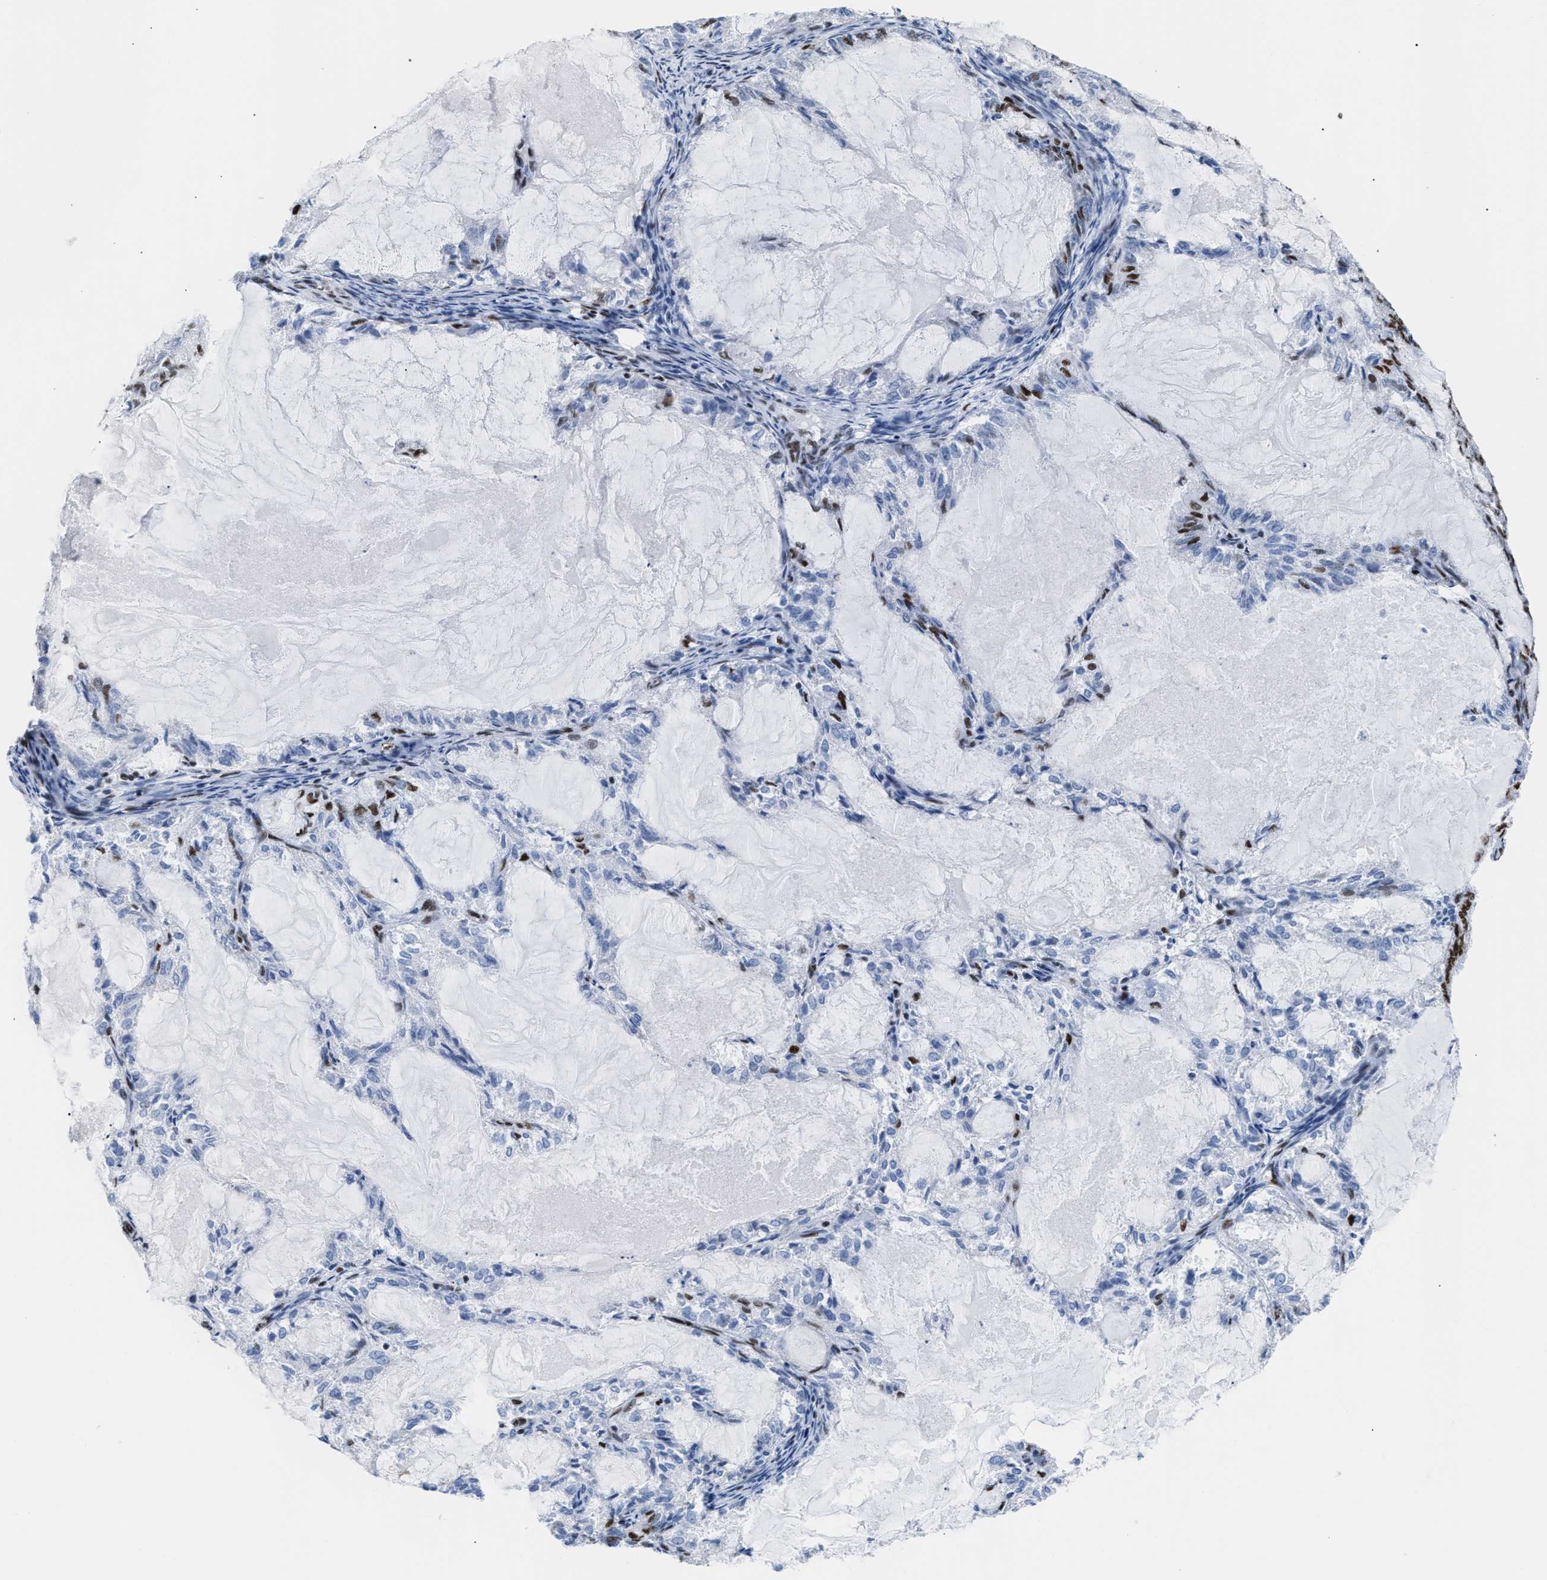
{"staining": {"intensity": "strong", "quantity": "25%-75%", "location": "nuclear"}, "tissue": "endometrial cancer", "cell_type": "Tumor cells", "image_type": "cancer", "snomed": [{"axis": "morphology", "description": "Adenocarcinoma, NOS"}, {"axis": "topography", "description": "Endometrium"}], "caption": "Tumor cells exhibit high levels of strong nuclear staining in approximately 25%-75% of cells in human adenocarcinoma (endometrial).", "gene": "CCAR2", "patient": {"sex": "female", "age": 86}}